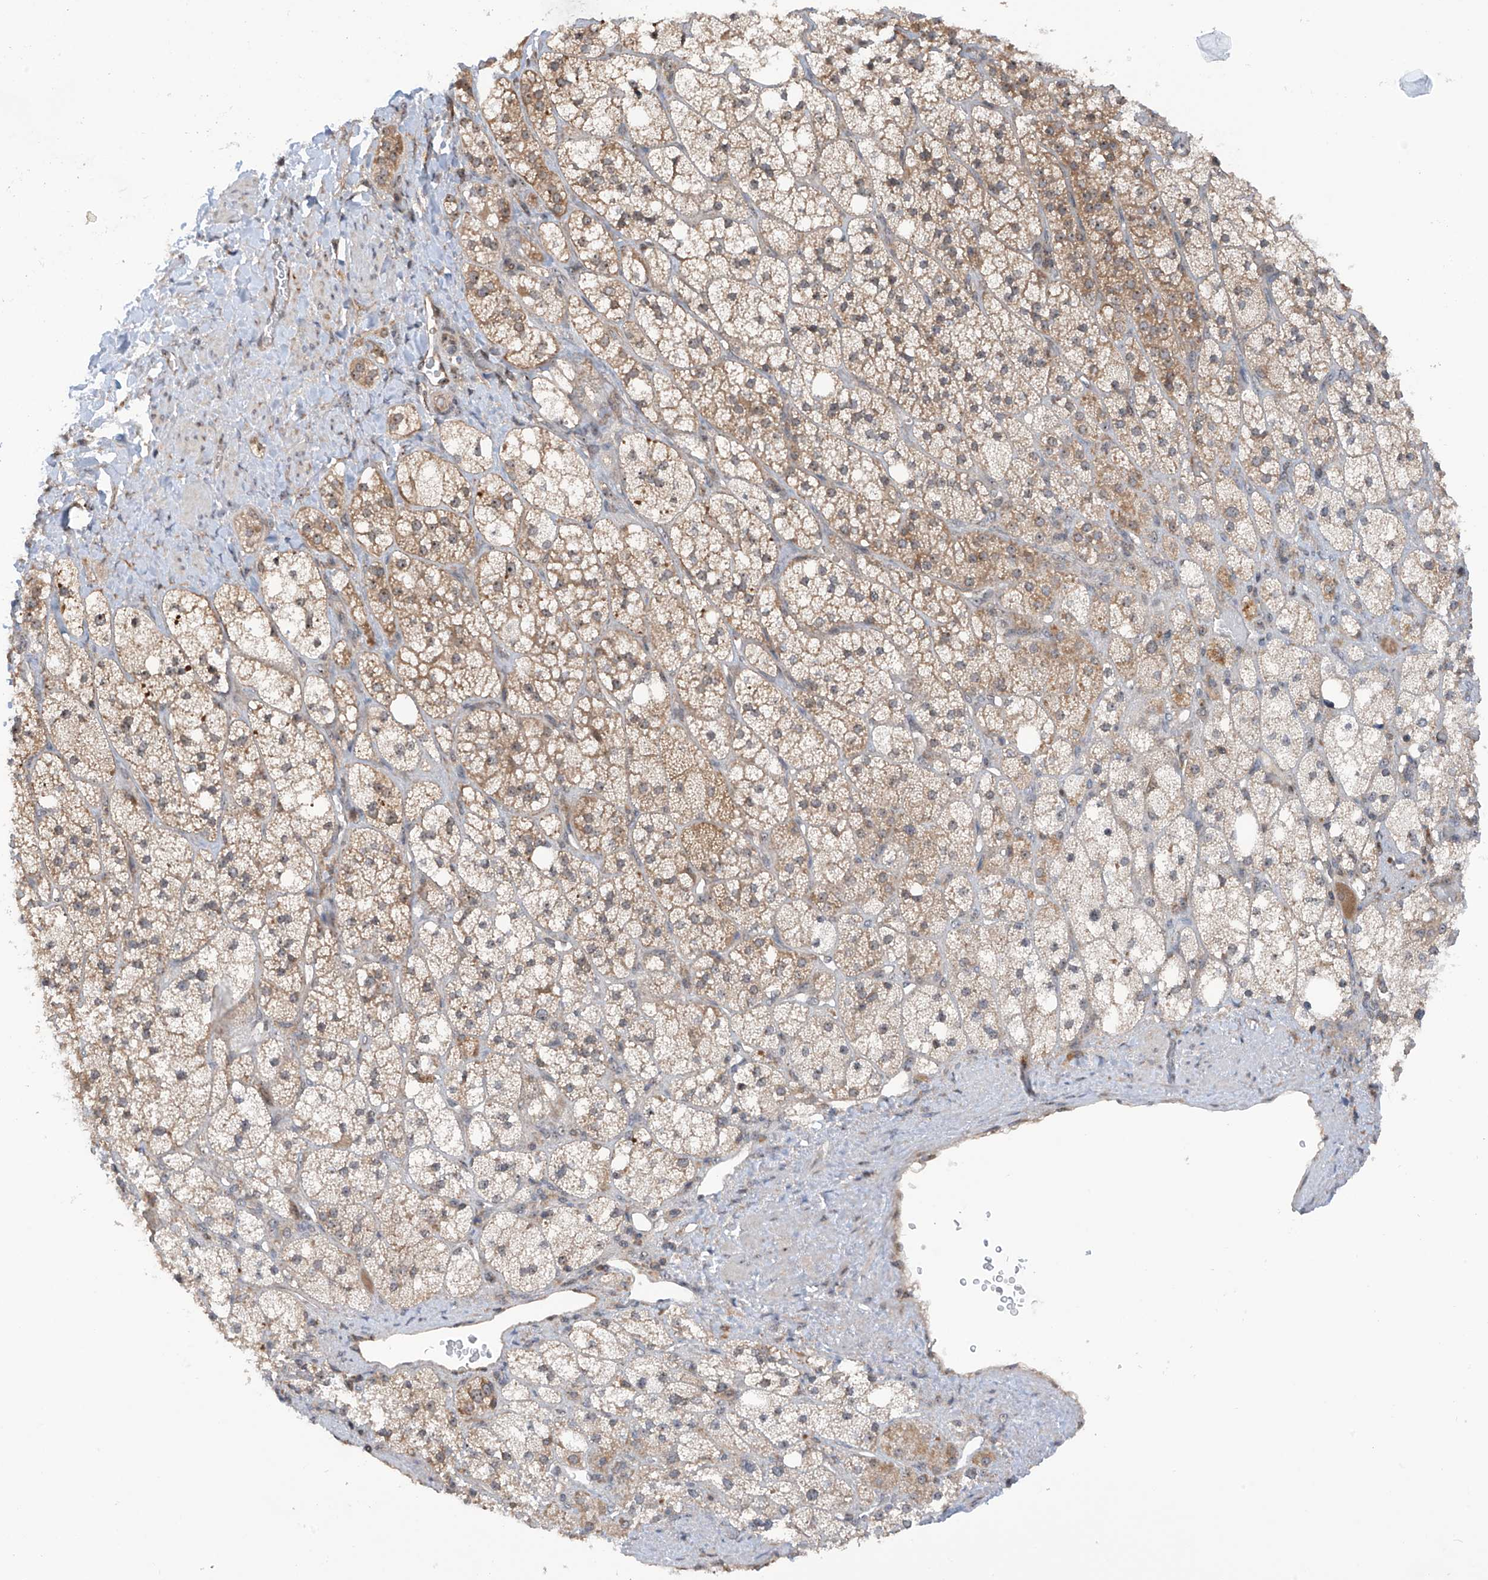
{"staining": {"intensity": "weak", "quantity": "25%-75%", "location": "cytoplasmic/membranous,nuclear"}, "tissue": "adrenal gland", "cell_type": "Glandular cells", "image_type": "normal", "snomed": [{"axis": "morphology", "description": "Normal tissue, NOS"}, {"axis": "topography", "description": "Adrenal gland"}], "caption": "Weak cytoplasmic/membranous,nuclear protein staining is seen in approximately 25%-75% of glandular cells in adrenal gland. The staining is performed using DAB (3,3'-diaminobenzidine) brown chromogen to label protein expression. The nuclei are counter-stained blue using hematoxylin.", "gene": "C1orf131", "patient": {"sex": "male", "age": 61}}